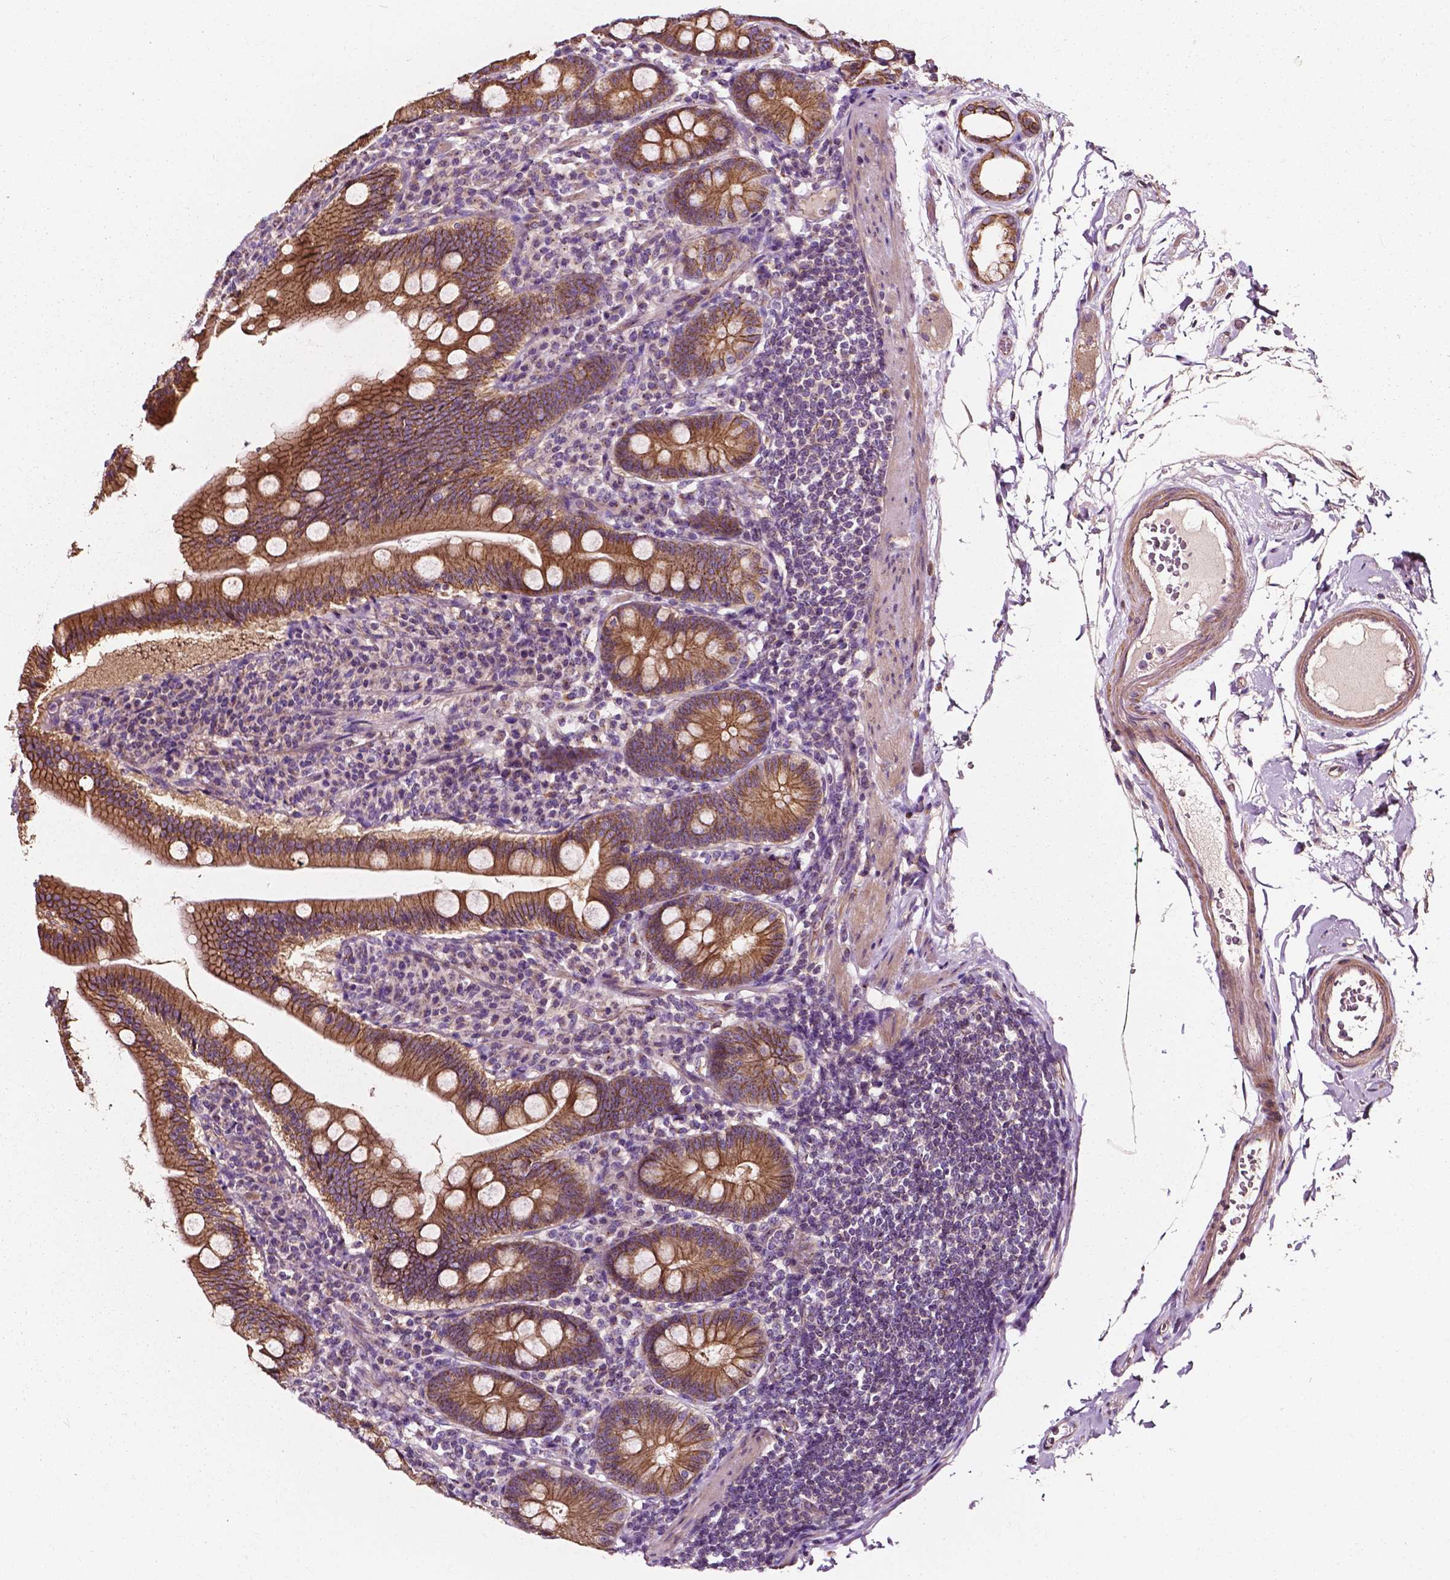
{"staining": {"intensity": "moderate", "quantity": ">75%", "location": "cytoplasmic/membranous"}, "tissue": "duodenum", "cell_type": "Glandular cells", "image_type": "normal", "snomed": [{"axis": "morphology", "description": "Normal tissue, NOS"}, {"axis": "topography", "description": "Duodenum"}], "caption": "Glandular cells display medium levels of moderate cytoplasmic/membranous positivity in approximately >75% of cells in benign human duodenum.", "gene": "ATG16L1", "patient": {"sex": "female", "age": 67}}